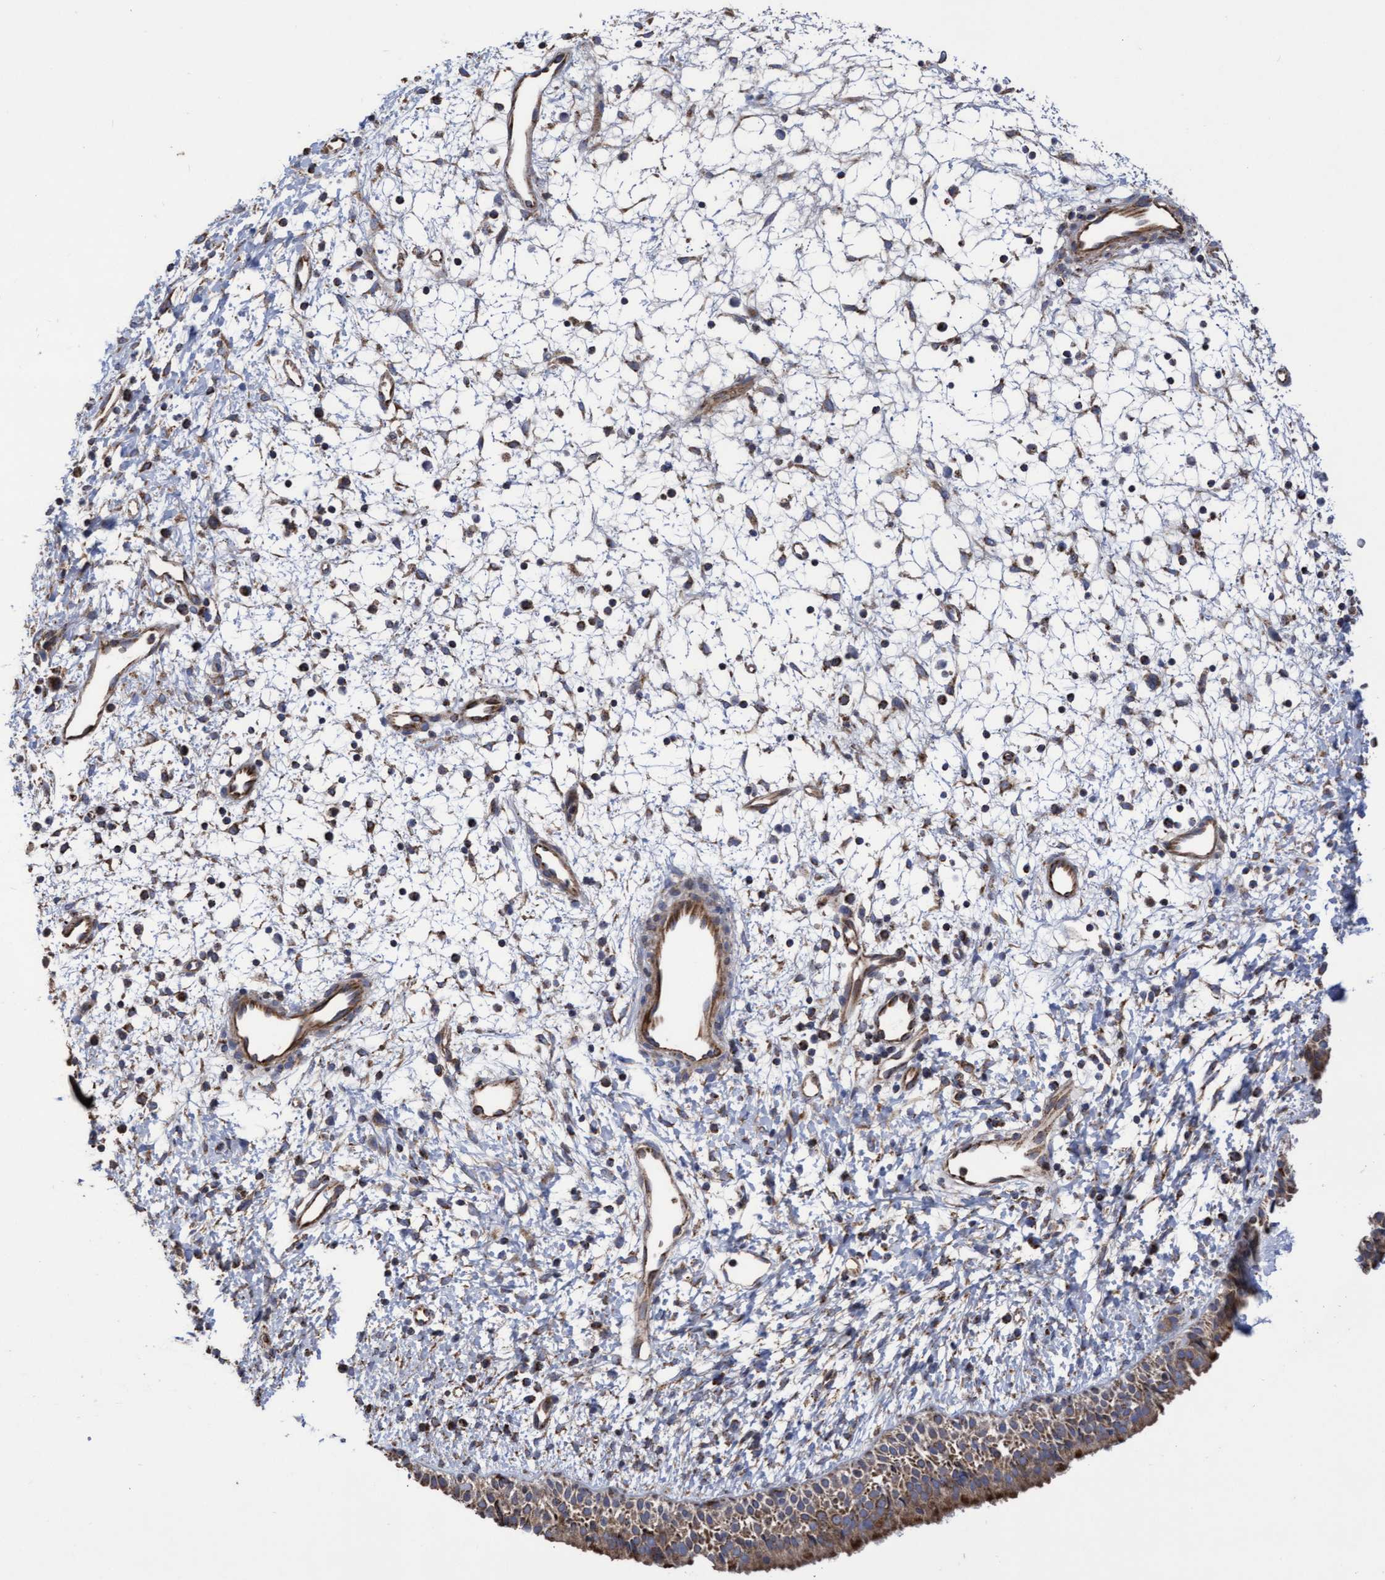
{"staining": {"intensity": "moderate", "quantity": ">75%", "location": "cytoplasmic/membranous"}, "tissue": "nasopharynx", "cell_type": "Respiratory epithelial cells", "image_type": "normal", "snomed": [{"axis": "morphology", "description": "Normal tissue, NOS"}, {"axis": "topography", "description": "Nasopharynx"}], "caption": "Immunohistochemistry (IHC) micrograph of benign nasopharynx stained for a protein (brown), which demonstrates medium levels of moderate cytoplasmic/membranous positivity in approximately >75% of respiratory epithelial cells.", "gene": "COBL", "patient": {"sex": "male", "age": 22}}